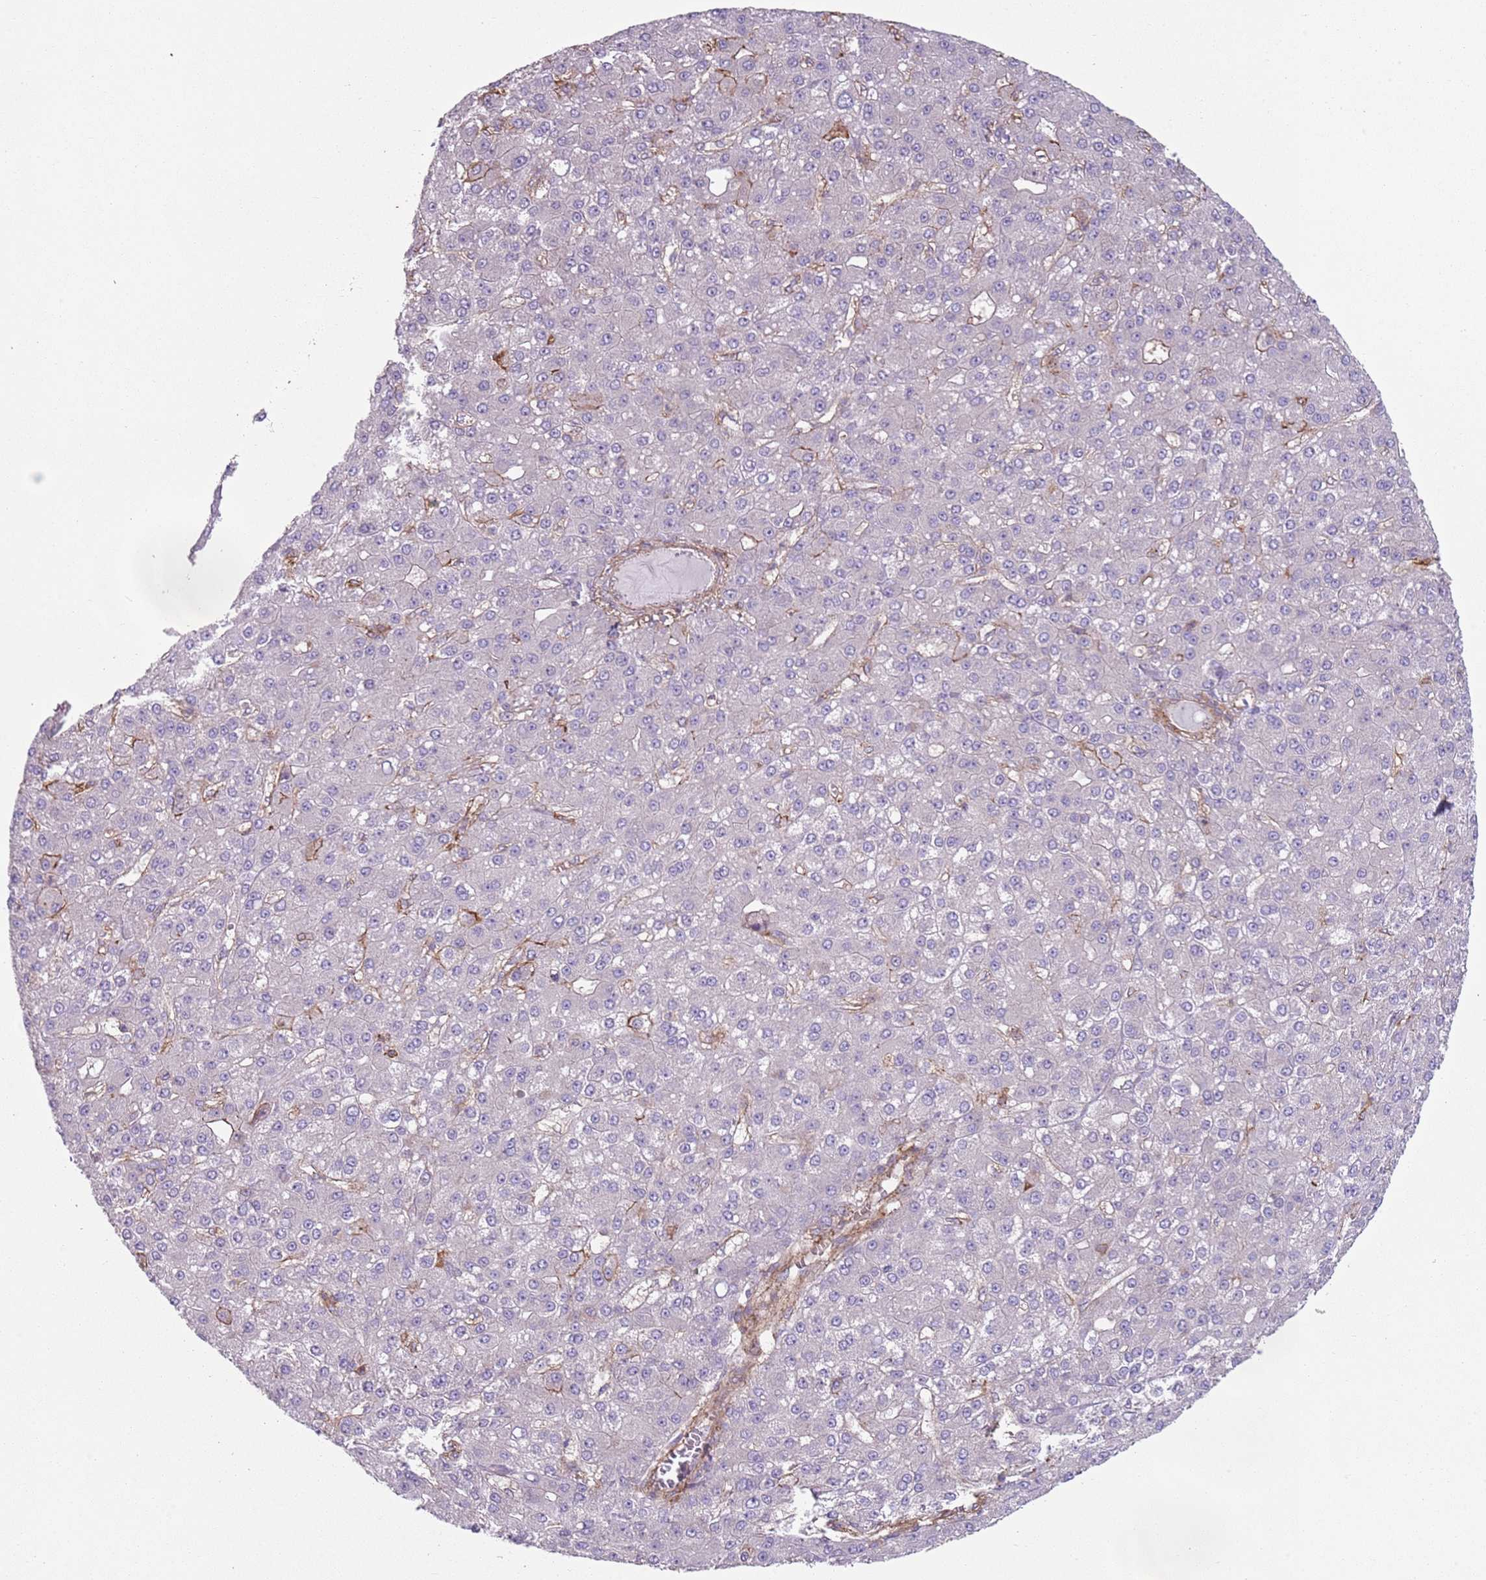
{"staining": {"intensity": "negative", "quantity": "none", "location": "none"}, "tissue": "liver cancer", "cell_type": "Tumor cells", "image_type": "cancer", "snomed": [{"axis": "morphology", "description": "Carcinoma, Hepatocellular, NOS"}, {"axis": "topography", "description": "Liver"}], "caption": "The image demonstrates no significant positivity in tumor cells of hepatocellular carcinoma (liver).", "gene": "GNAI3", "patient": {"sex": "male", "age": 67}}